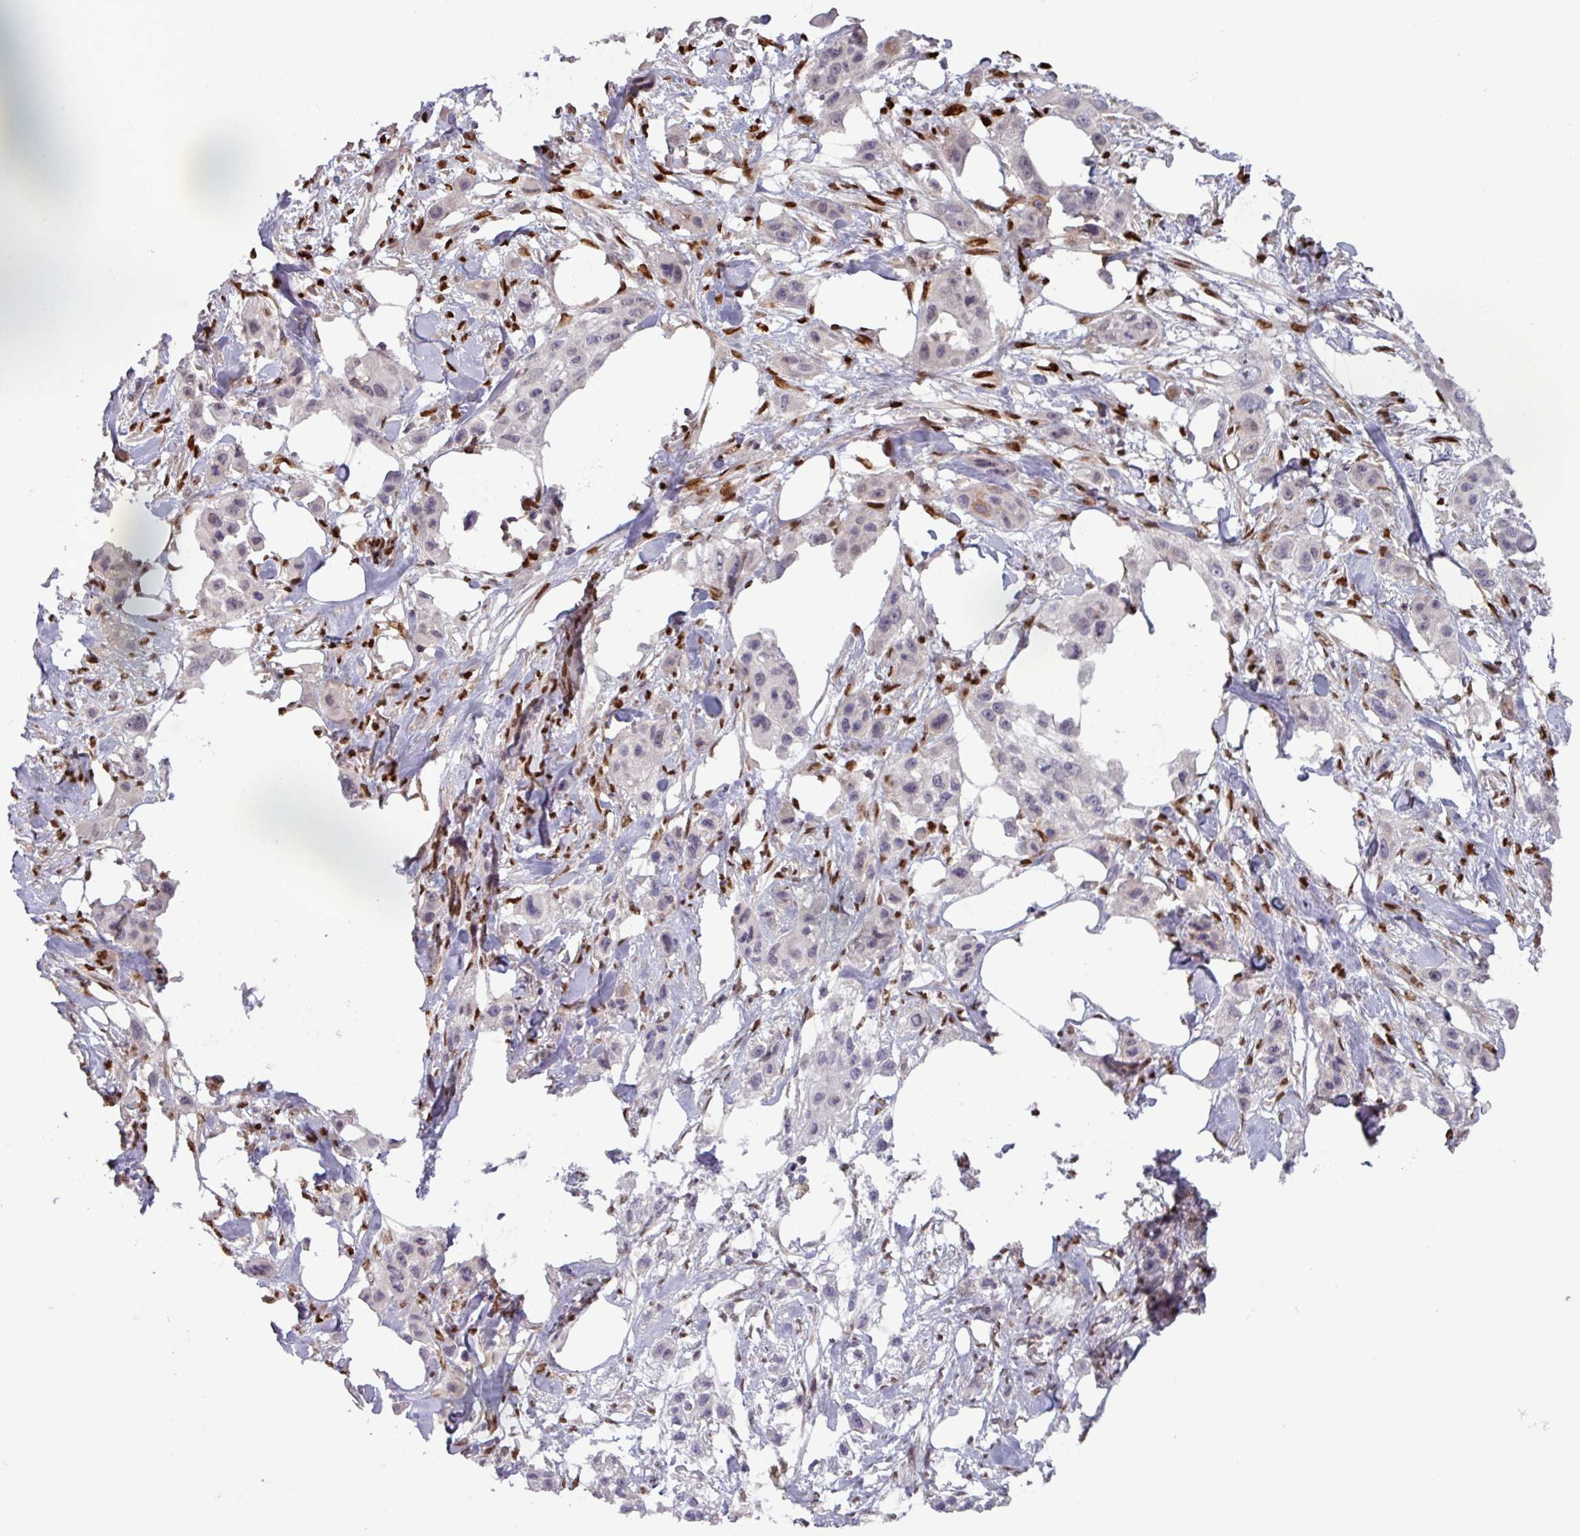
{"staining": {"intensity": "negative", "quantity": "none", "location": "none"}, "tissue": "skin cancer", "cell_type": "Tumor cells", "image_type": "cancer", "snomed": [{"axis": "morphology", "description": "Squamous cell carcinoma, NOS"}, {"axis": "topography", "description": "Skin"}], "caption": "A photomicrograph of human skin cancer (squamous cell carcinoma) is negative for staining in tumor cells. (DAB (3,3'-diaminobenzidine) immunohistochemistry (IHC) with hematoxylin counter stain).", "gene": "PRRX1", "patient": {"sex": "male", "age": 63}}